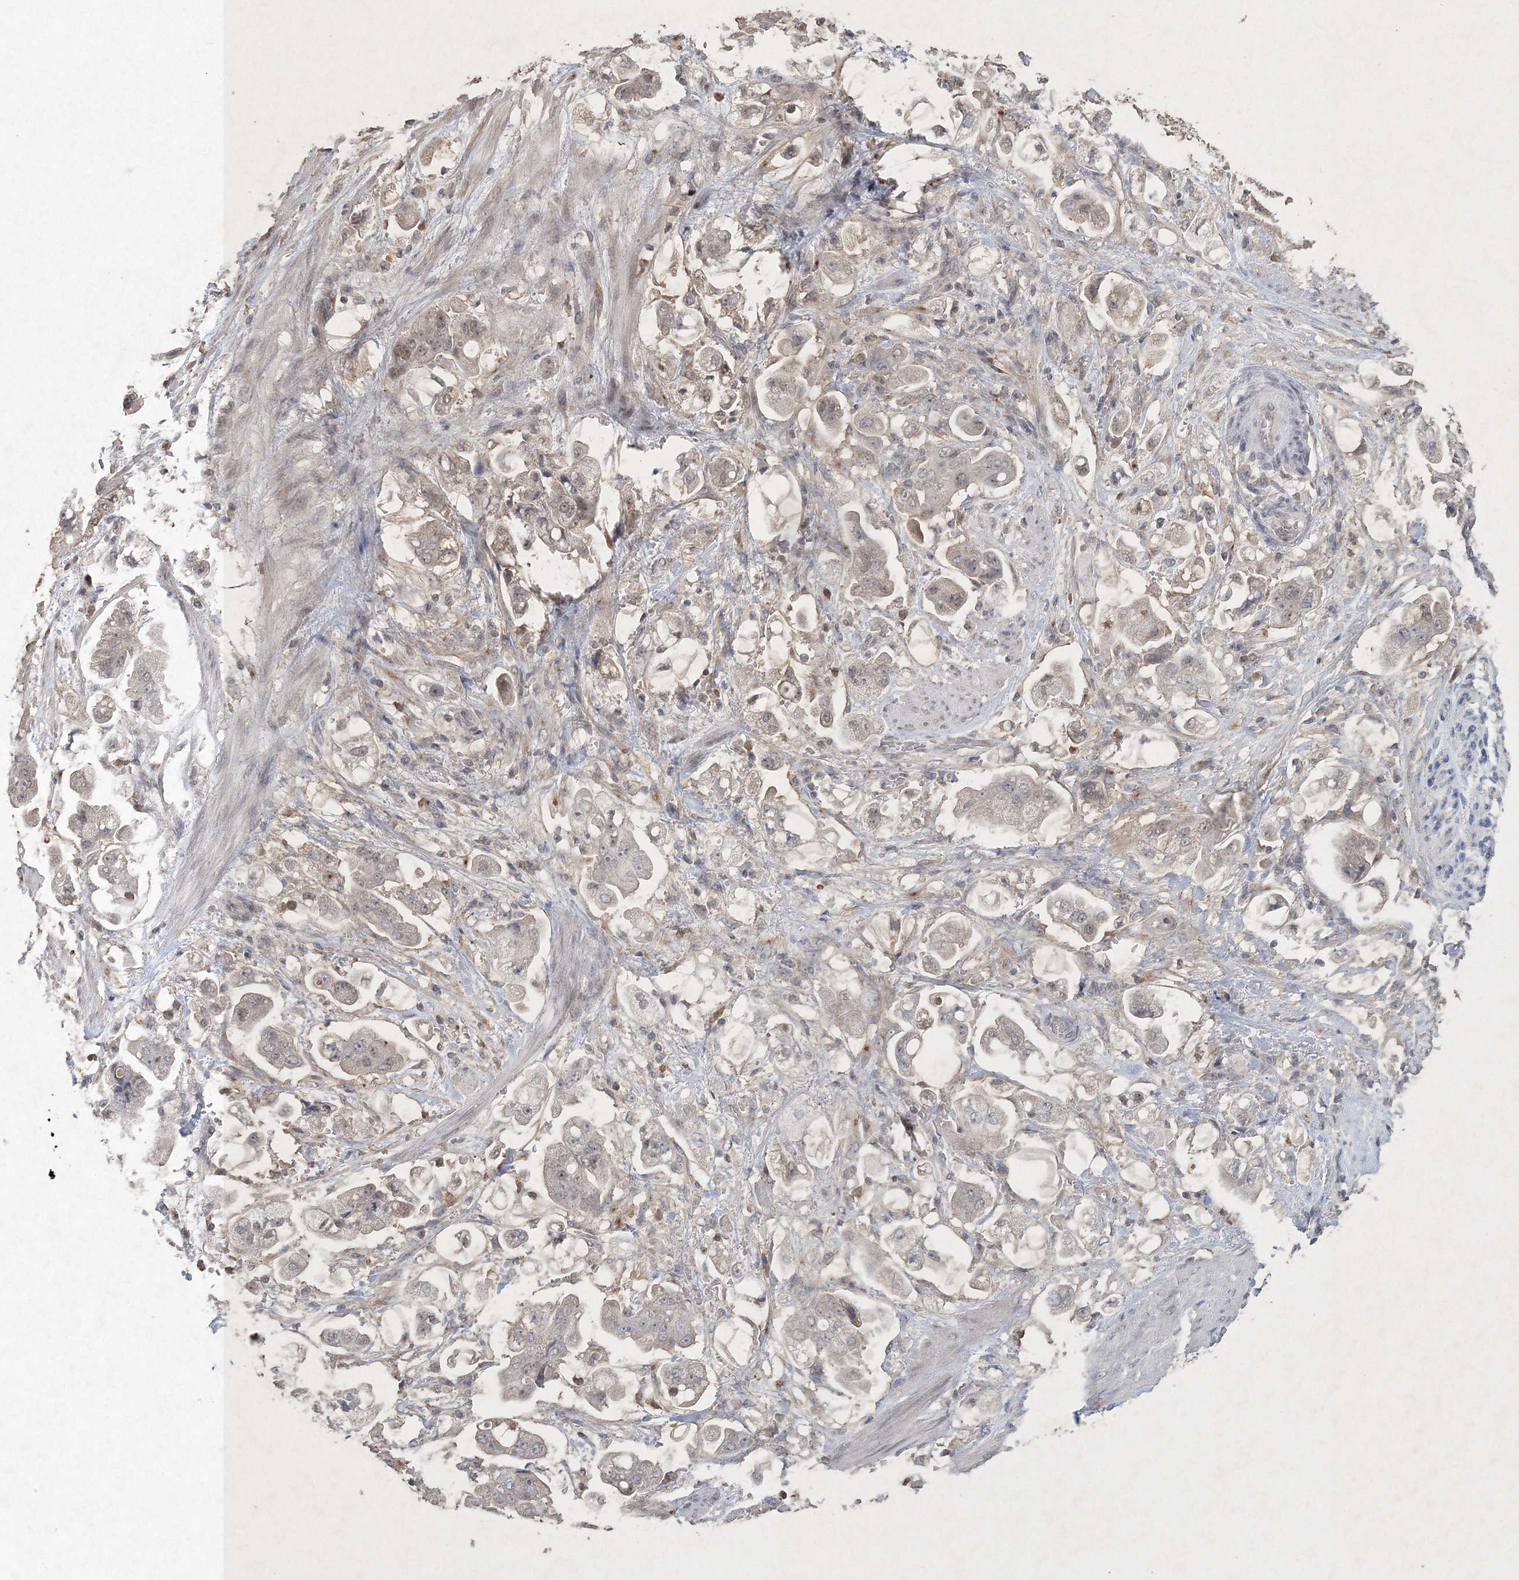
{"staining": {"intensity": "weak", "quantity": "<25%", "location": "cytoplasmic/membranous"}, "tissue": "stomach cancer", "cell_type": "Tumor cells", "image_type": "cancer", "snomed": [{"axis": "morphology", "description": "Adenocarcinoma, NOS"}, {"axis": "topography", "description": "Stomach"}], "caption": "This is an immunohistochemistry (IHC) image of stomach adenocarcinoma. There is no staining in tumor cells.", "gene": "UIMC1", "patient": {"sex": "male", "age": 62}}